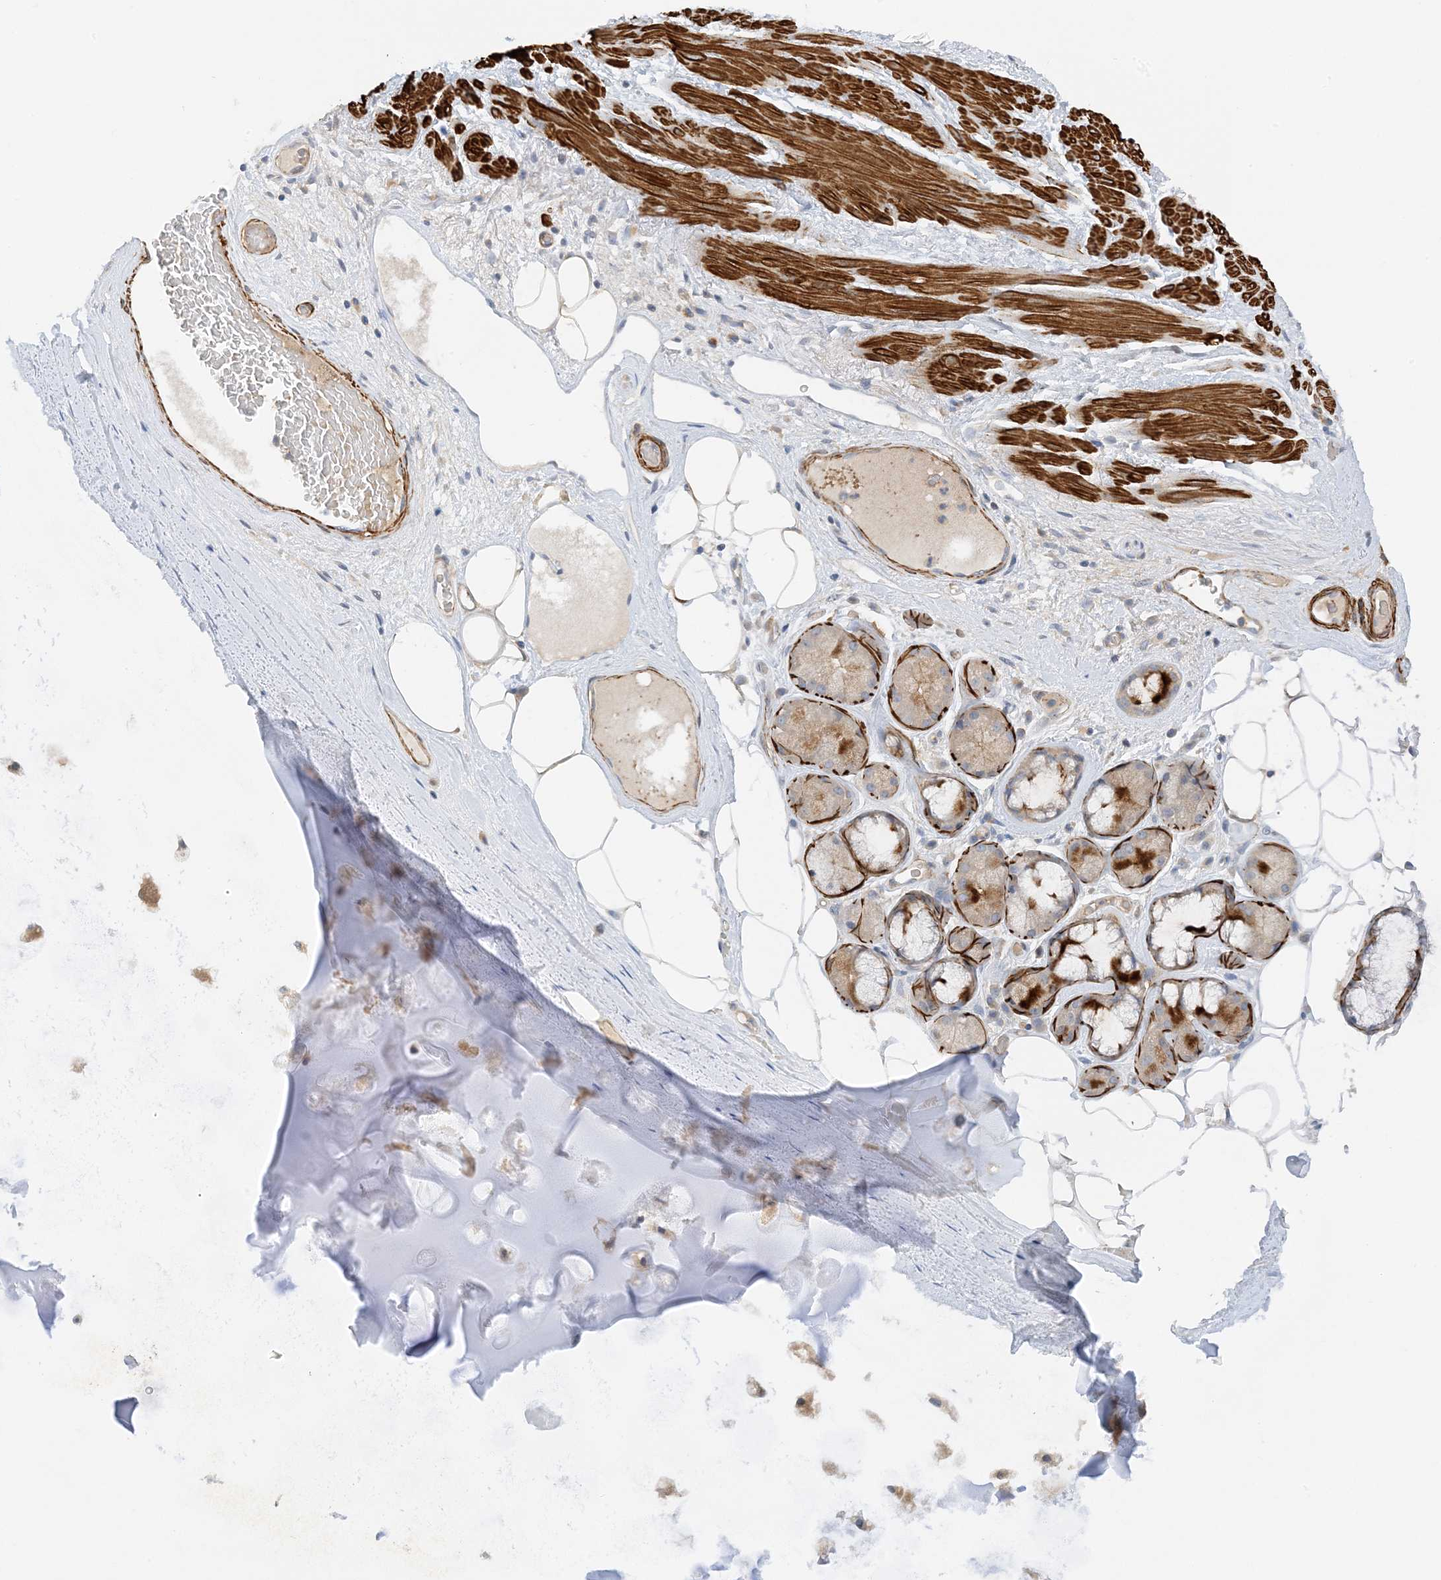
{"staining": {"intensity": "negative", "quantity": "none", "location": "none"}, "tissue": "adipose tissue", "cell_type": "Adipocytes", "image_type": "normal", "snomed": [{"axis": "morphology", "description": "Normal tissue, NOS"}, {"axis": "morphology", "description": "Squamous cell carcinoma, NOS"}, {"axis": "topography", "description": "Lymph node"}, {"axis": "topography", "description": "Bronchus"}, {"axis": "topography", "description": "Lung"}], "caption": "The immunohistochemistry photomicrograph has no significant positivity in adipocytes of adipose tissue. Nuclei are stained in blue.", "gene": "KIFBP", "patient": {"sex": "male", "age": 66}}